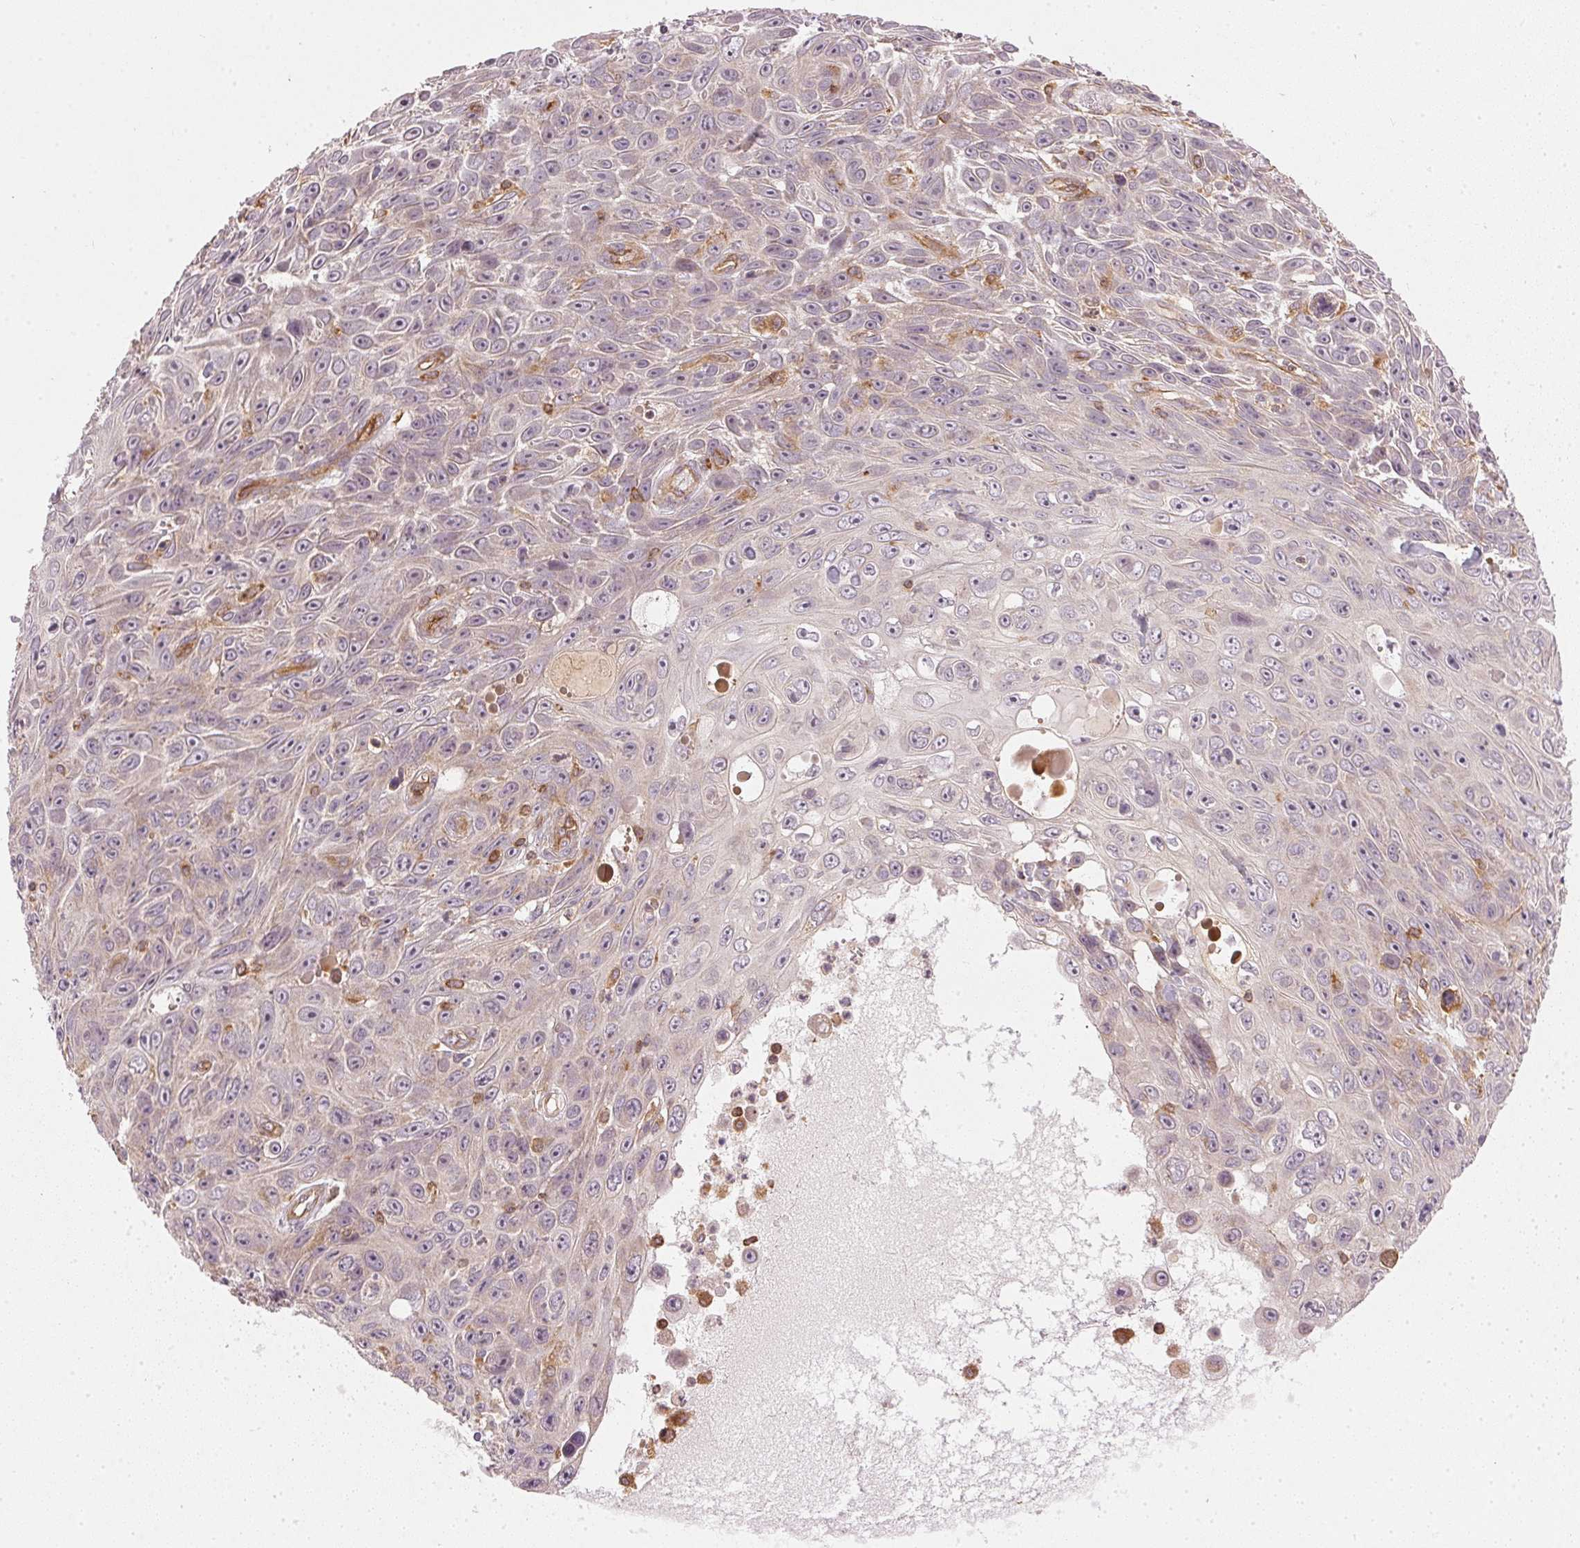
{"staining": {"intensity": "negative", "quantity": "none", "location": "none"}, "tissue": "skin cancer", "cell_type": "Tumor cells", "image_type": "cancer", "snomed": [{"axis": "morphology", "description": "Squamous cell carcinoma, NOS"}, {"axis": "topography", "description": "Skin"}], "caption": "Skin squamous cell carcinoma was stained to show a protein in brown. There is no significant staining in tumor cells.", "gene": "NADK2", "patient": {"sex": "male", "age": 82}}